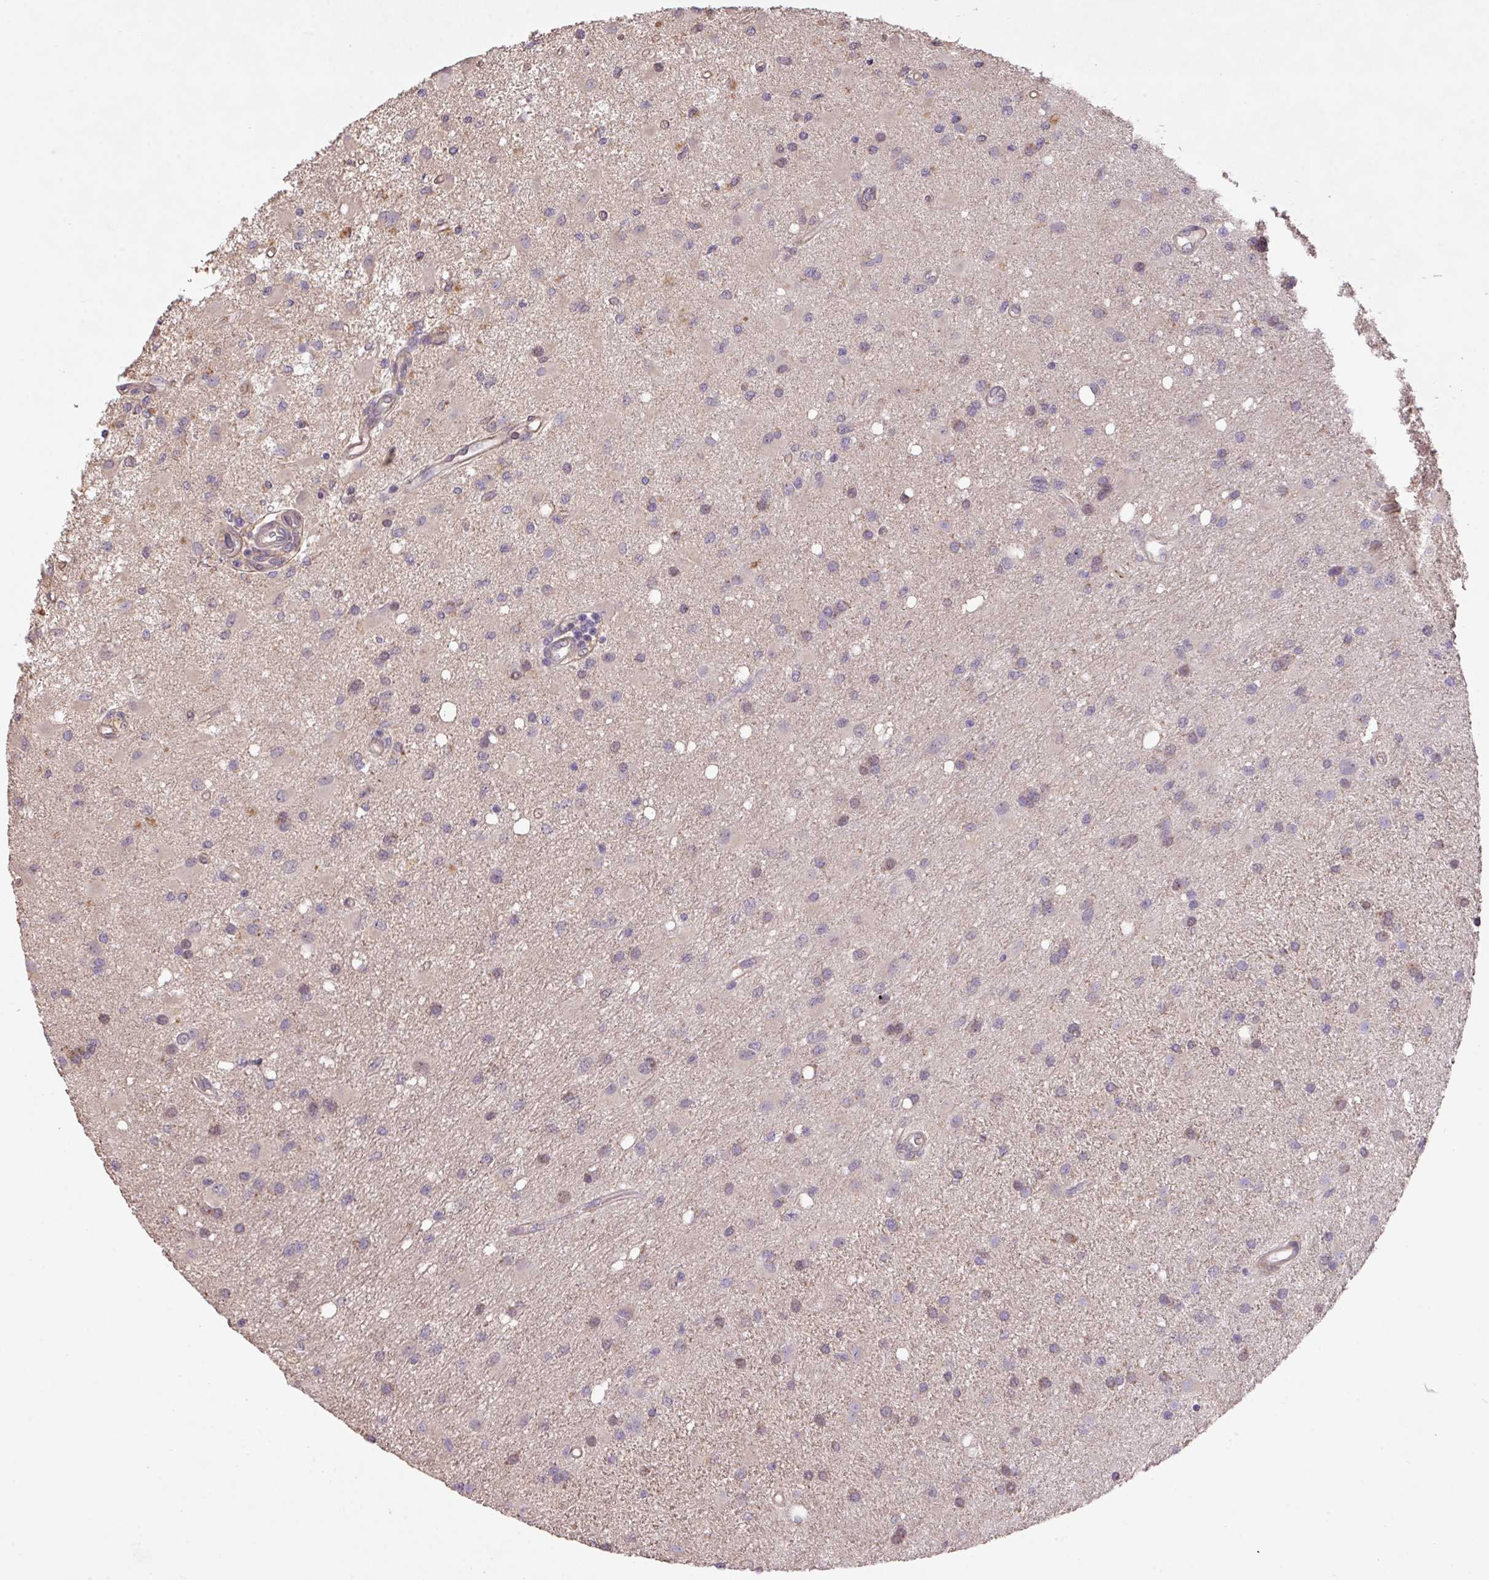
{"staining": {"intensity": "negative", "quantity": "none", "location": "none"}, "tissue": "glioma", "cell_type": "Tumor cells", "image_type": "cancer", "snomed": [{"axis": "morphology", "description": "Glioma, malignant, High grade"}, {"axis": "topography", "description": "Brain"}], "caption": "Human glioma stained for a protein using IHC reveals no staining in tumor cells.", "gene": "PRADC1", "patient": {"sex": "male", "age": 67}}